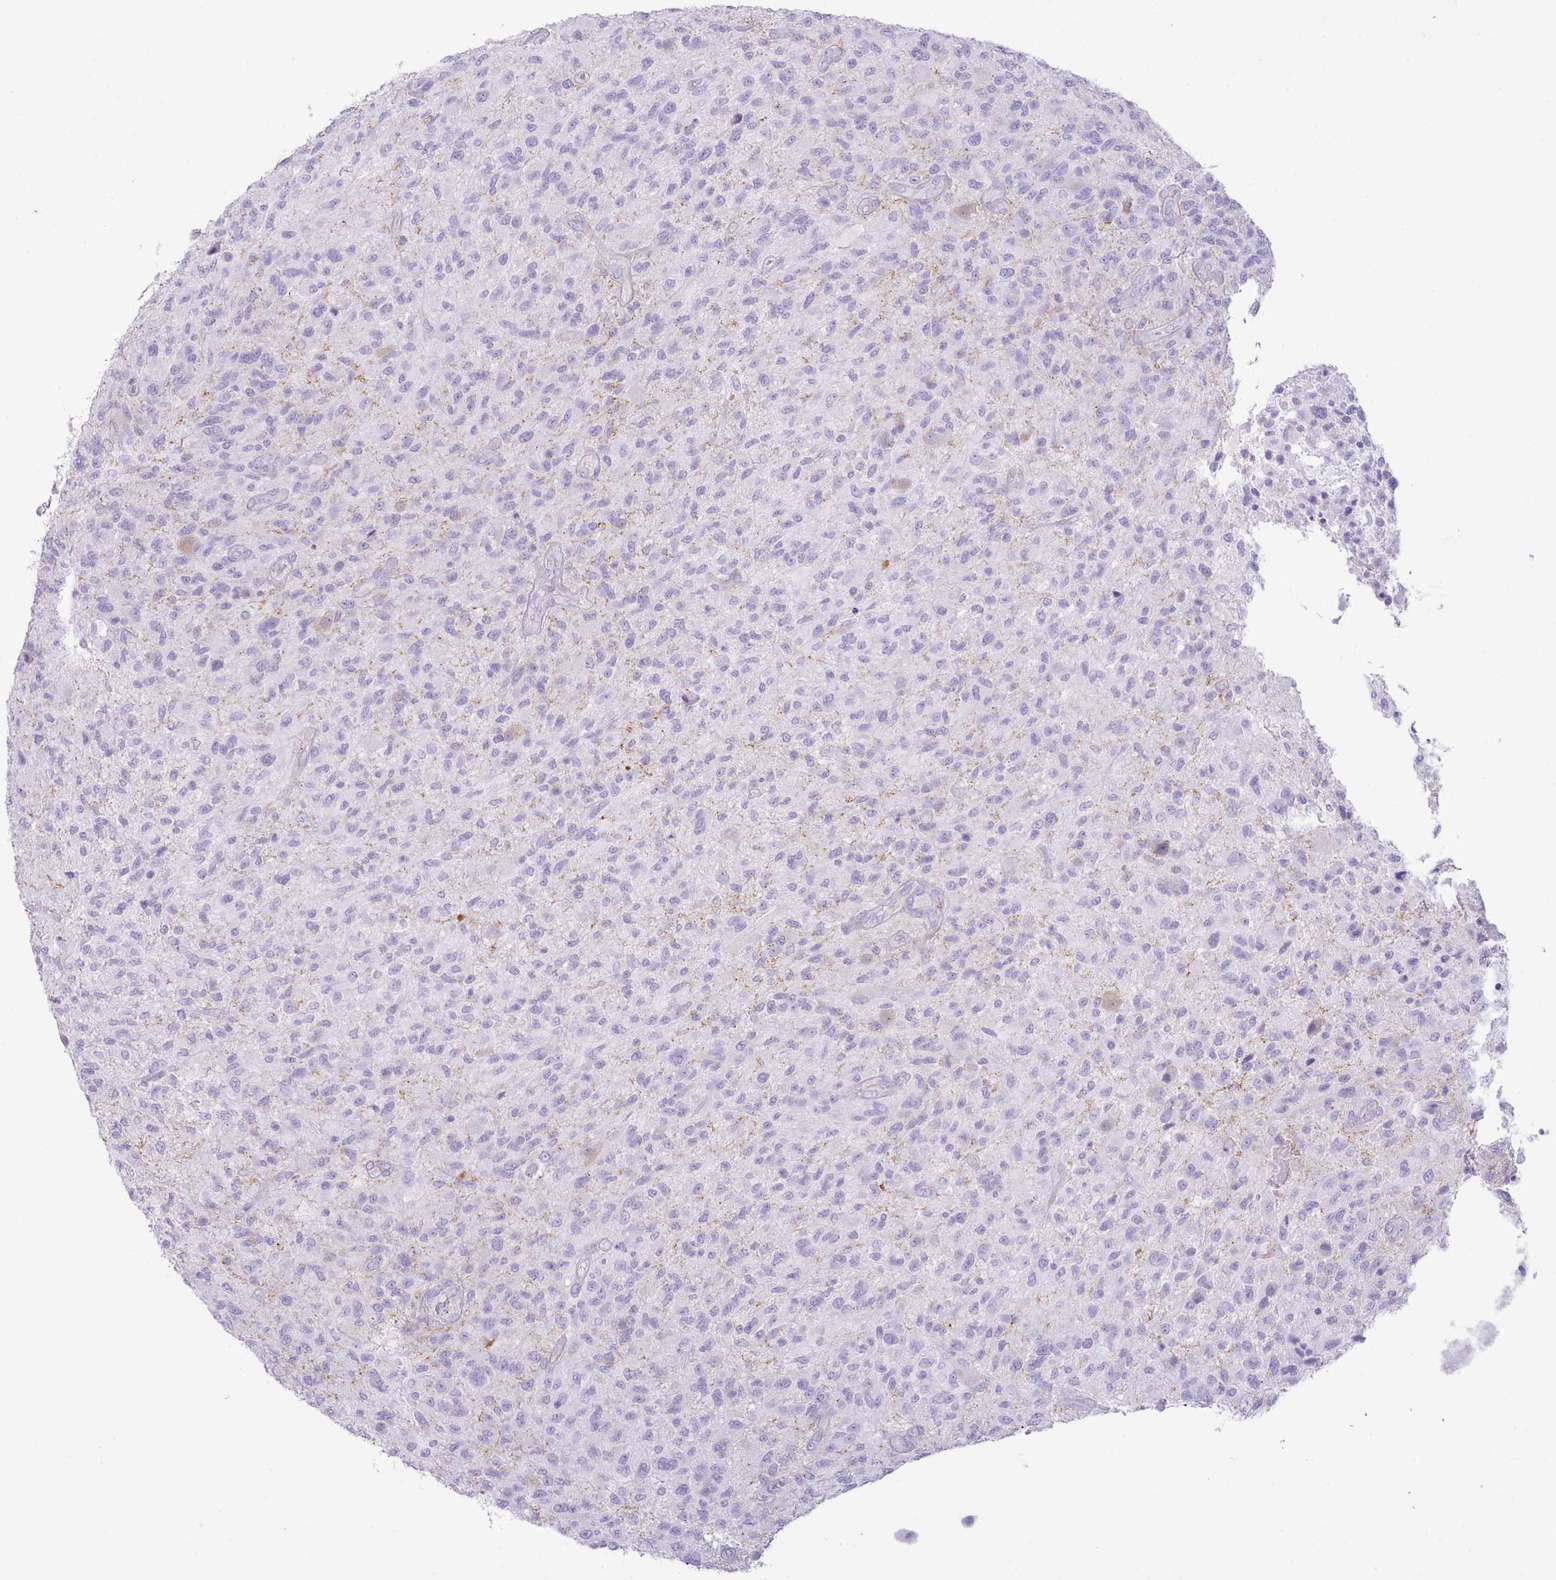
{"staining": {"intensity": "negative", "quantity": "none", "location": "none"}, "tissue": "glioma", "cell_type": "Tumor cells", "image_type": "cancer", "snomed": [{"axis": "morphology", "description": "Glioma, malignant, High grade"}, {"axis": "topography", "description": "Brain"}], "caption": "Micrograph shows no significant protein staining in tumor cells of glioma.", "gene": "MDFI", "patient": {"sex": "male", "age": 47}}